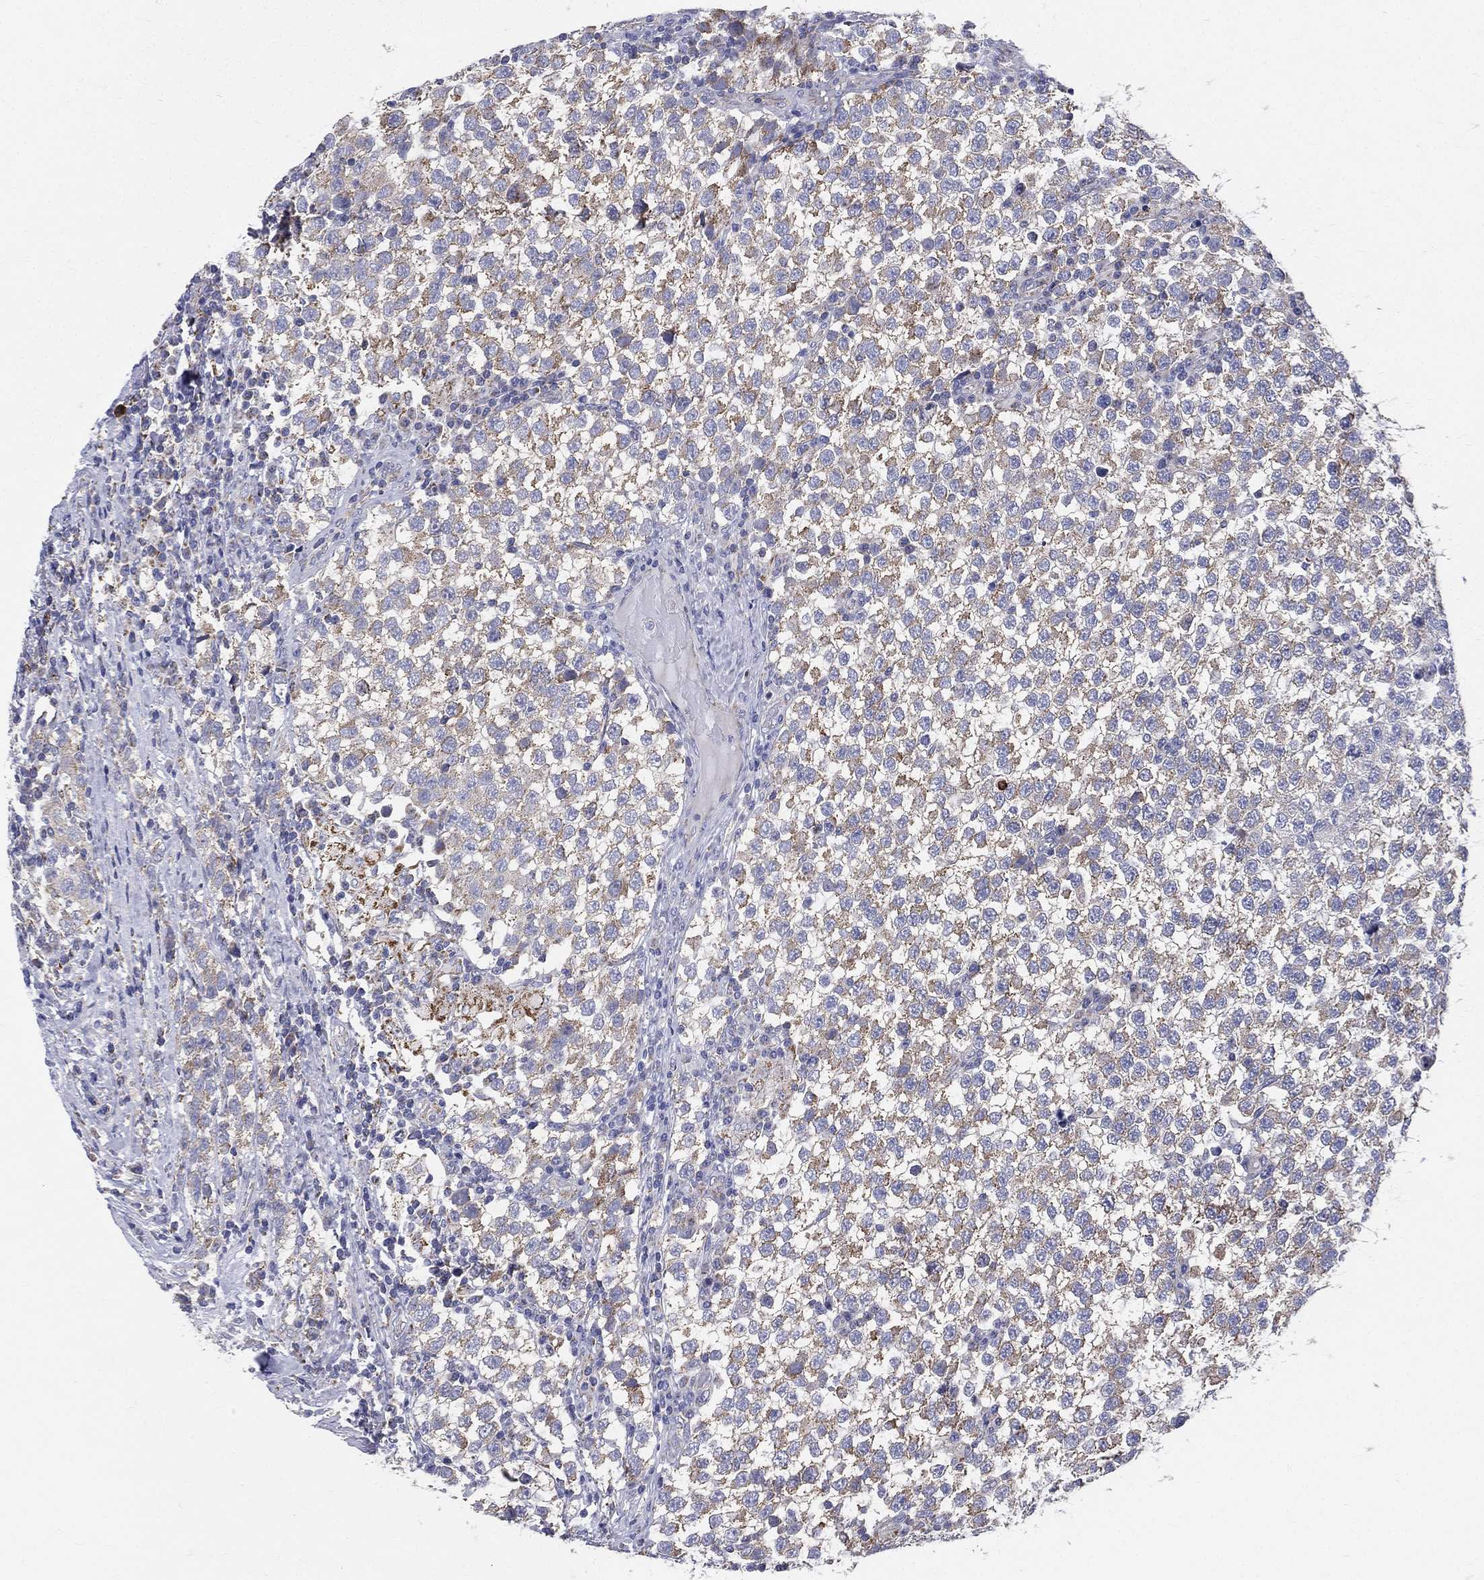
{"staining": {"intensity": "moderate", "quantity": "<25%", "location": "cytoplasmic/membranous"}, "tissue": "testis cancer", "cell_type": "Tumor cells", "image_type": "cancer", "snomed": [{"axis": "morphology", "description": "Seminoma, NOS"}, {"axis": "topography", "description": "Testis"}], "caption": "Immunohistochemistry (IHC) image of human testis seminoma stained for a protein (brown), which exhibits low levels of moderate cytoplasmic/membranous staining in approximately <25% of tumor cells.", "gene": "PWWP3A", "patient": {"sex": "male", "age": 34}}